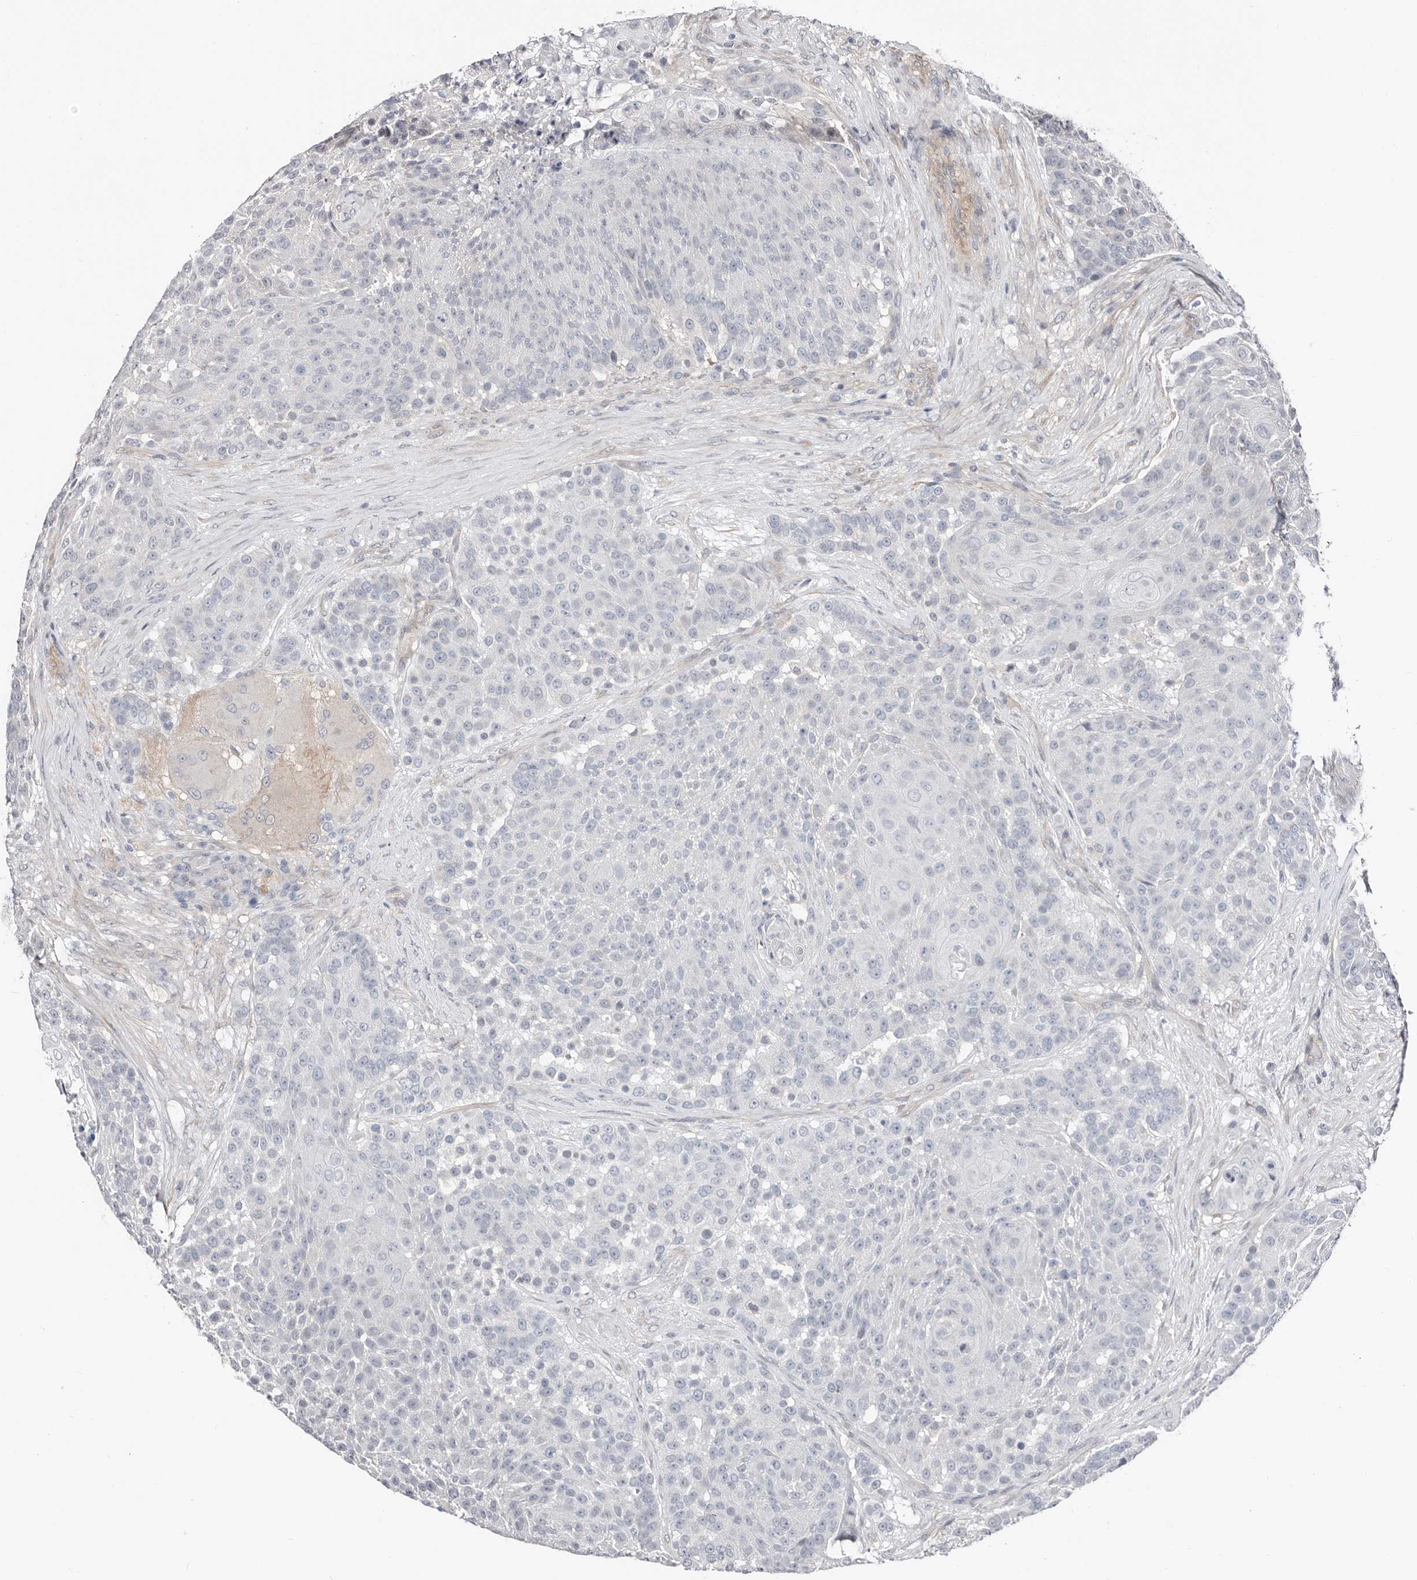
{"staining": {"intensity": "negative", "quantity": "none", "location": "none"}, "tissue": "urothelial cancer", "cell_type": "Tumor cells", "image_type": "cancer", "snomed": [{"axis": "morphology", "description": "Urothelial carcinoma, High grade"}, {"axis": "topography", "description": "Urinary bladder"}], "caption": "High-grade urothelial carcinoma stained for a protein using IHC demonstrates no positivity tumor cells.", "gene": "ASRGL1", "patient": {"sex": "female", "age": 63}}